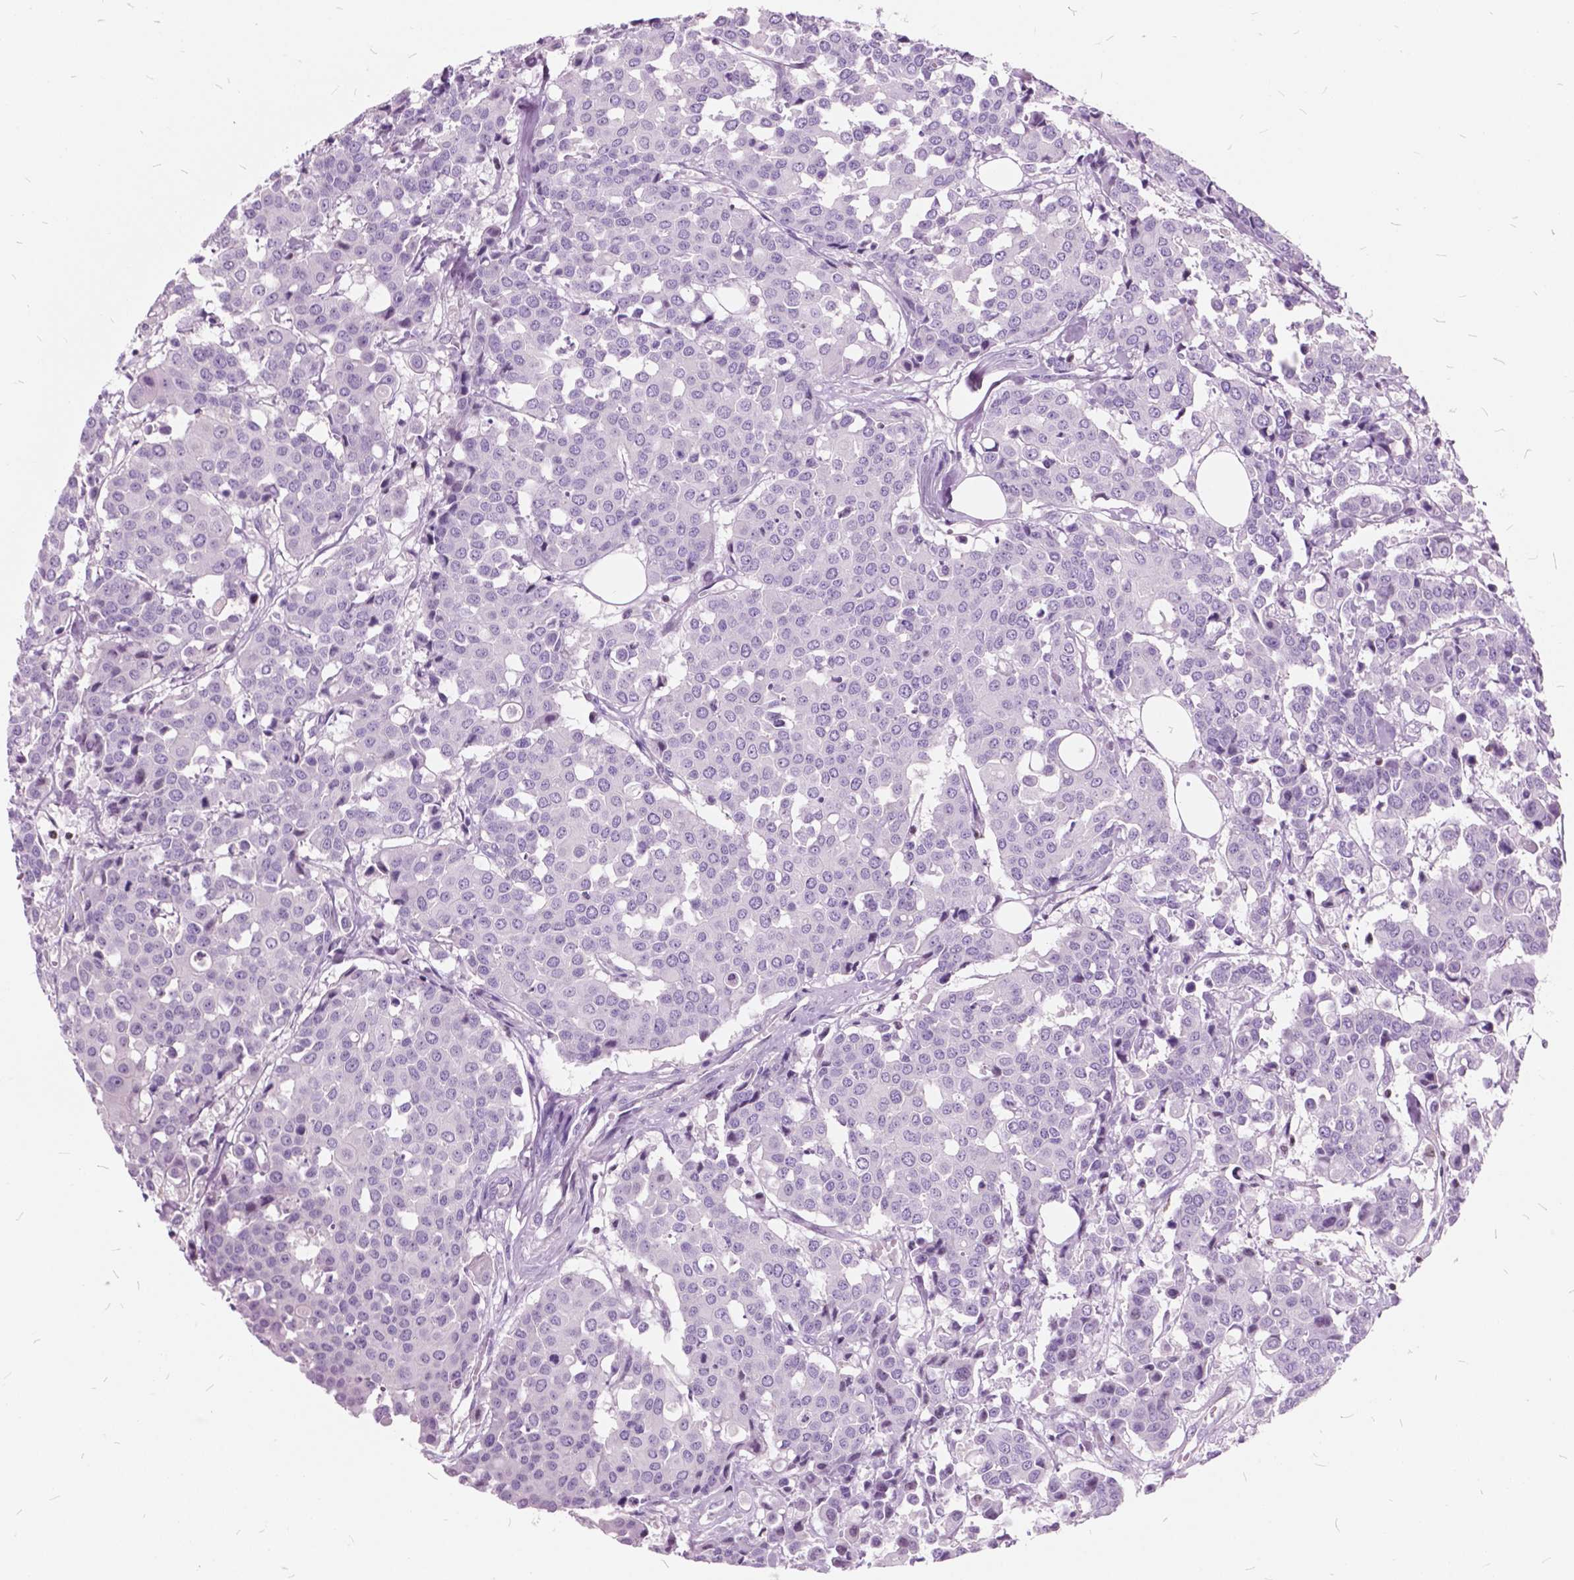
{"staining": {"intensity": "negative", "quantity": "none", "location": "none"}, "tissue": "carcinoid", "cell_type": "Tumor cells", "image_type": "cancer", "snomed": [{"axis": "morphology", "description": "Carcinoid, malignant, NOS"}, {"axis": "topography", "description": "Colon"}], "caption": "Photomicrograph shows no protein staining in tumor cells of malignant carcinoid tissue.", "gene": "SP140", "patient": {"sex": "male", "age": 81}}